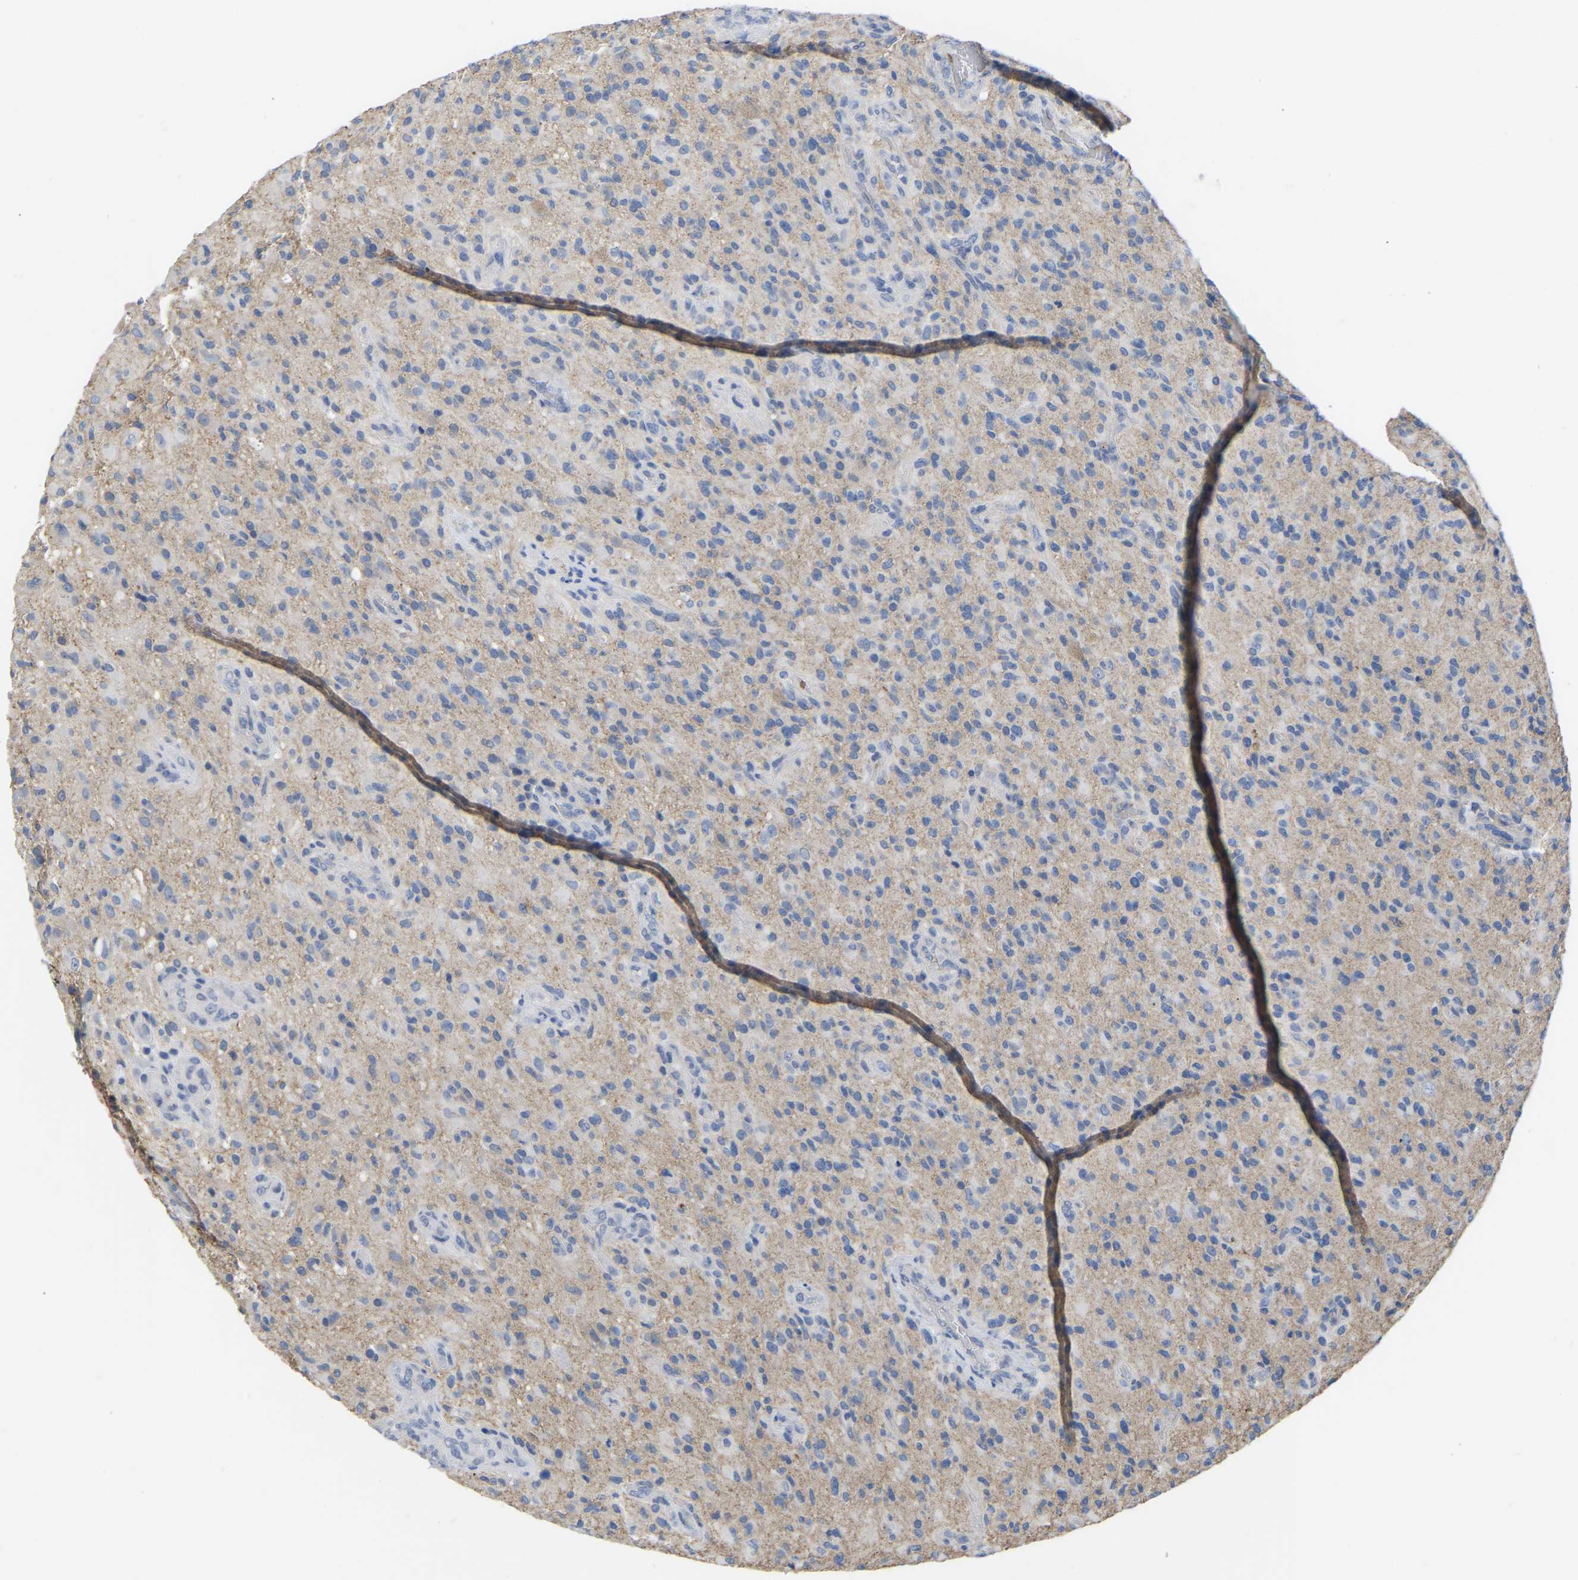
{"staining": {"intensity": "weak", "quantity": "<25%", "location": "cytoplasmic/membranous"}, "tissue": "glioma", "cell_type": "Tumor cells", "image_type": "cancer", "snomed": [{"axis": "morphology", "description": "Glioma, malignant, High grade"}, {"axis": "topography", "description": "Brain"}], "caption": "High magnification brightfield microscopy of glioma stained with DAB (brown) and counterstained with hematoxylin (blue): tumor cells show no significant positivity.", "gene": "ZNF449", "patient": {"sex": "male", "age": 71}}